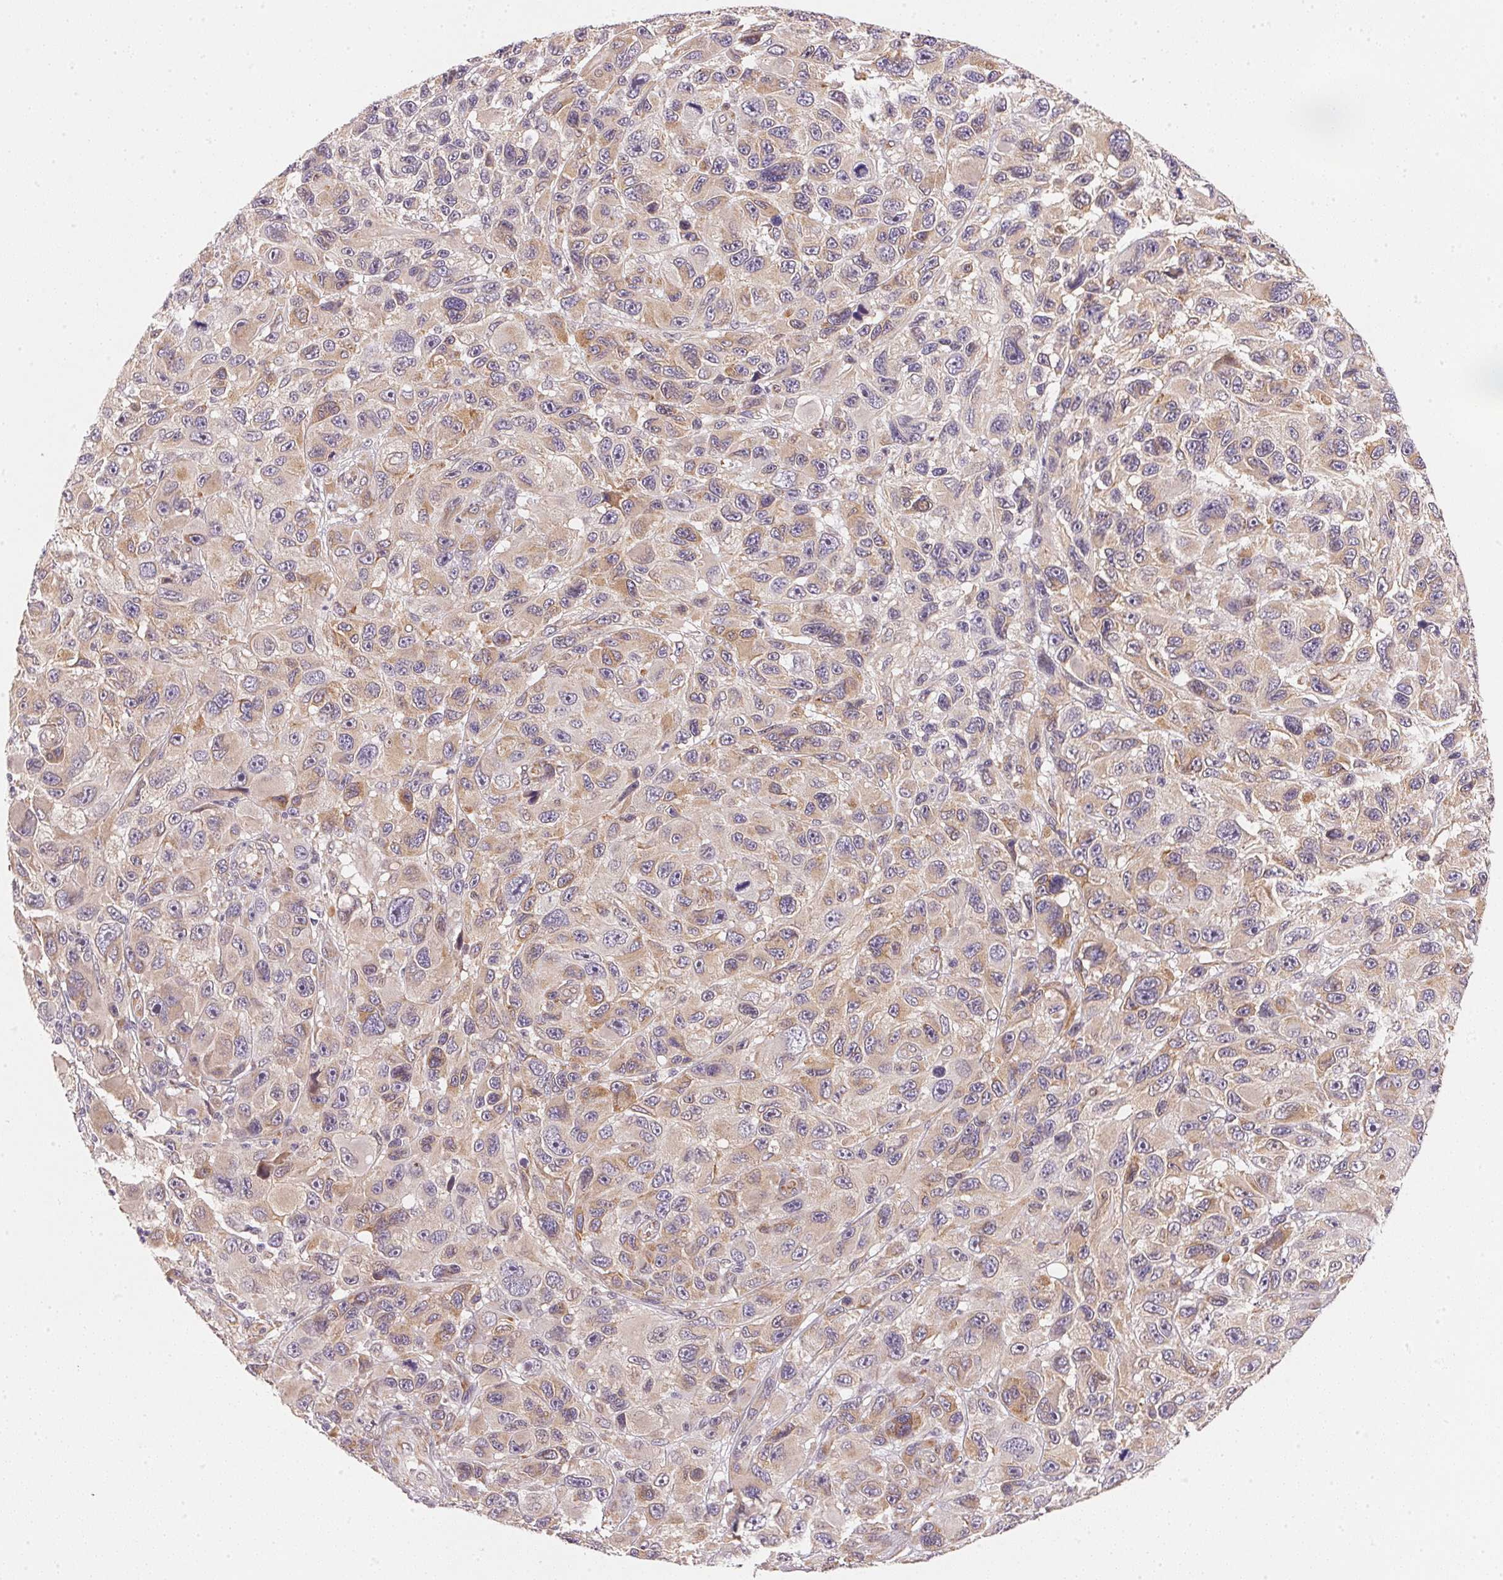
{"staining": {"intensity": "weak", "quantity": ">75%", "location": "cytoplasmic/membranous,nuclear"}, "tissue": "melanoma", "cell_type": "Tumor cells", "image_type": "cancer", "snomed": [{"axis": "morphology", "description": "Malignant melanoma, NOS"}, {"axis": "topography", "description": "Skin"}], "caption": "Immunohistochemical staining of human malignant melanoma displays weak cytoplasmic/membranous and nuclear protein expression in about >75% of tumor cells.", "gene": "EI24", "patient": {"sex": "male", "age": 53}}